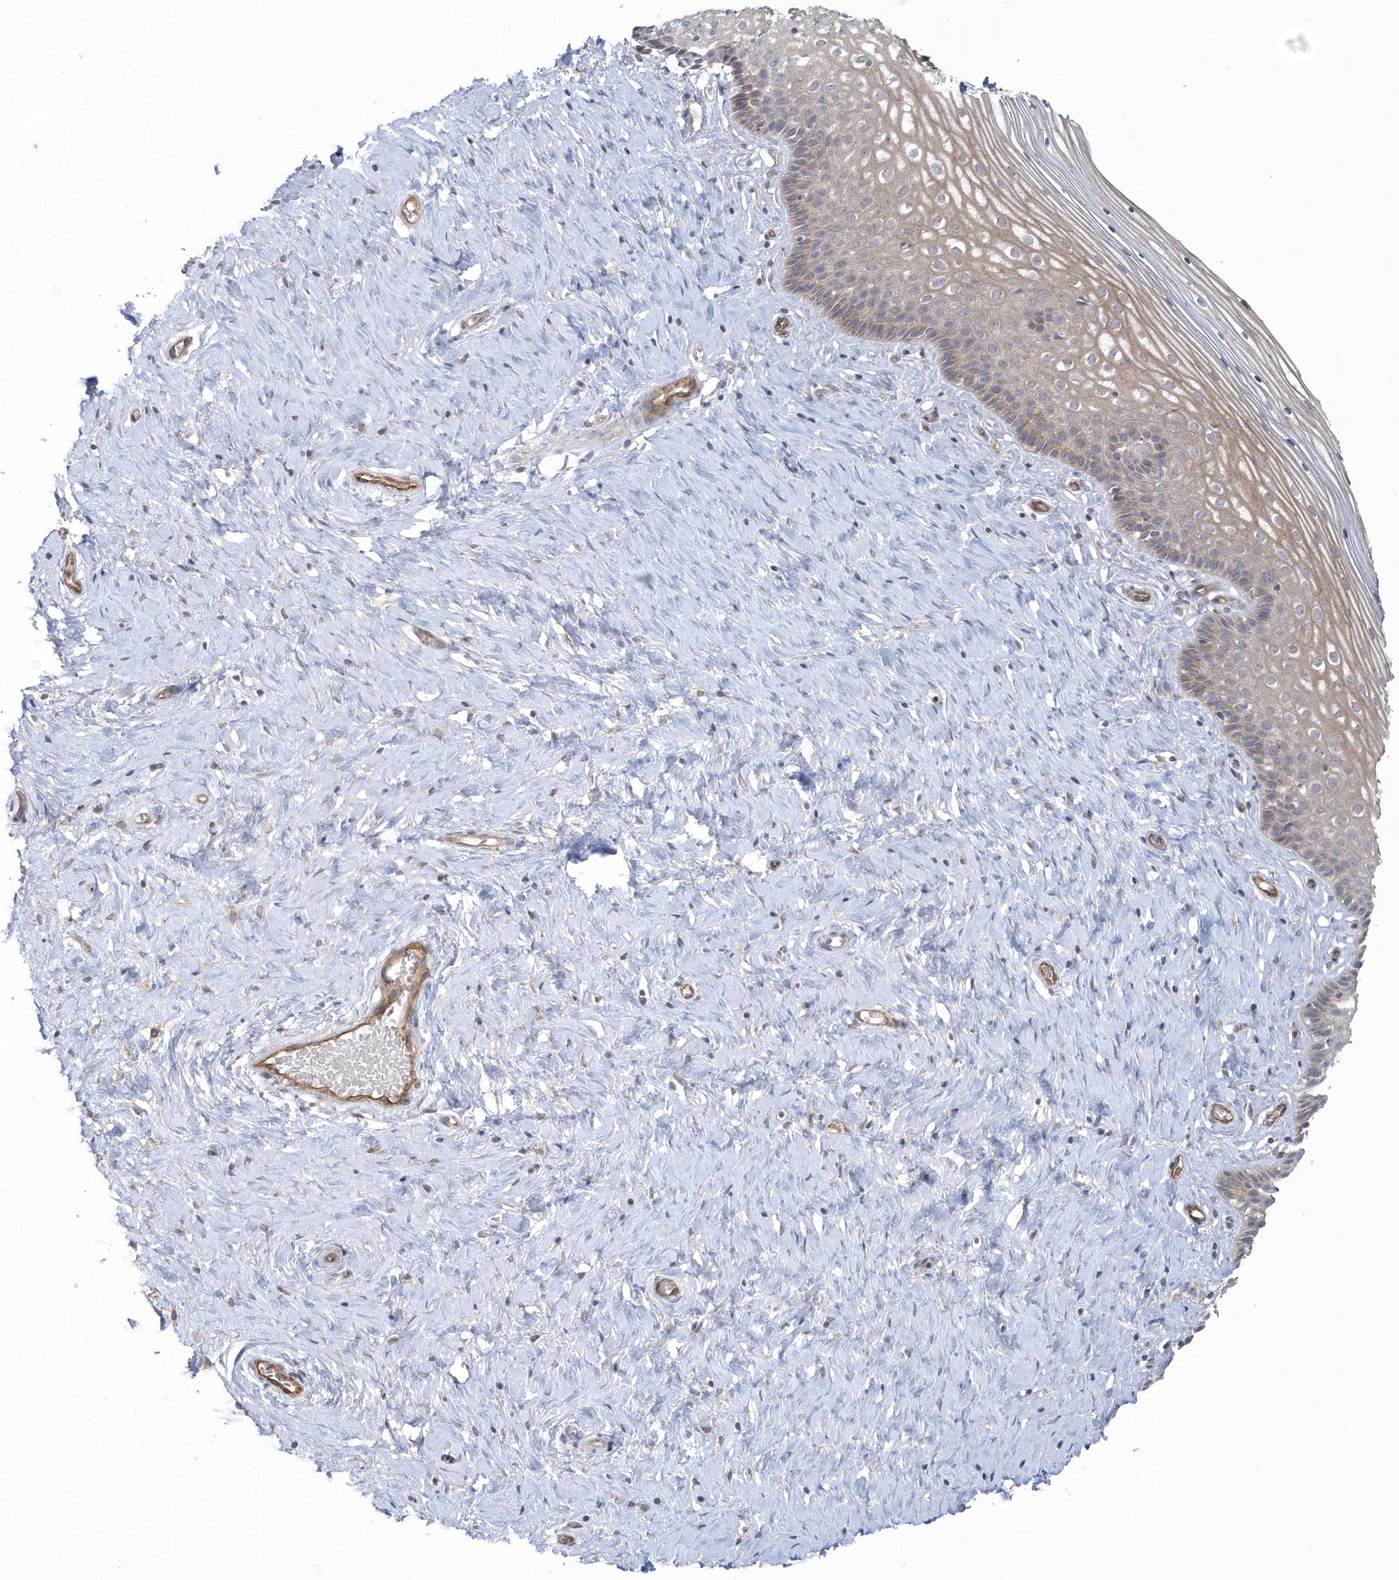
{"staining": {"intensity": "moderate", "quantity": "25%-75%", "location": "cytoplasmic/membranous"}, "tissue": "cervix", "cell_type": "Glandular cells", "image_type": "normal", "snomed": [{"axis": "morphology", "description": "Normal tissue, NOS"}, {"axis": "topography", "description": "Cervix"}], "caption": "Normal cervix reveals moderate cytoplasmic/membranous expression in approximately 25%-75% of glandular cells.", "gene": "RAI14", "patient": {"sex": "female", "age": 33}}